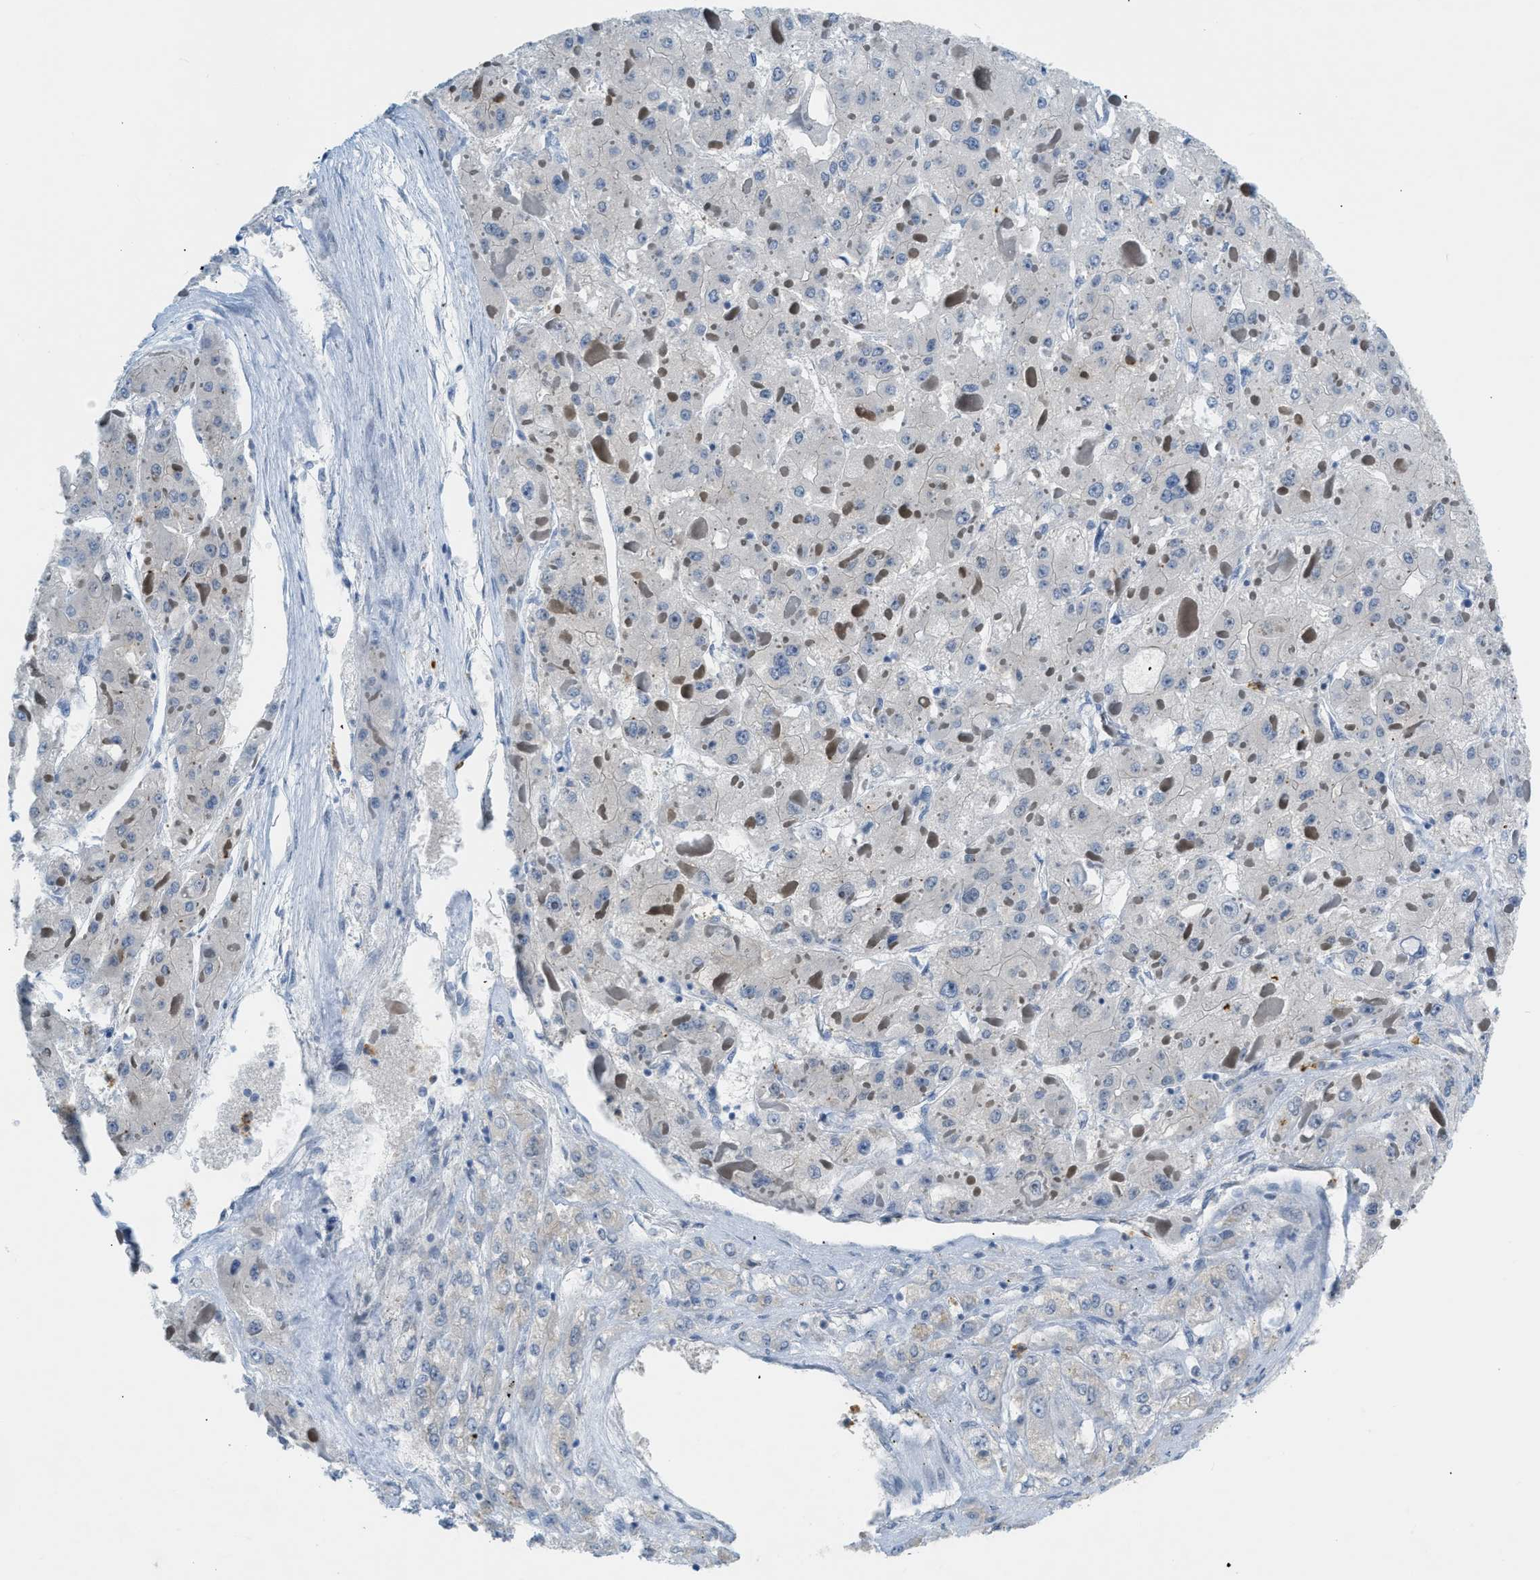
{"staining": {"intensity": "negative", "quantity": "none", "location": "none"}, "tissue": "liver cancer", "cell_type": "Tumor cells", "image_type": "cancer", "snomed": [{"axis": "morphology", "description": "Carcinoma, Hepatocellular, NOS"}, {"axis": "topography", "description": "Liver"}], "caption": "Immunohistochemistry (IHC) image of hepatocellular carcinoma (liver) stained for a protein (brown), which shows no positivity in tumor cells.", "gene": "ZNF408", "patient": {"sex": "female", "age": 73}}